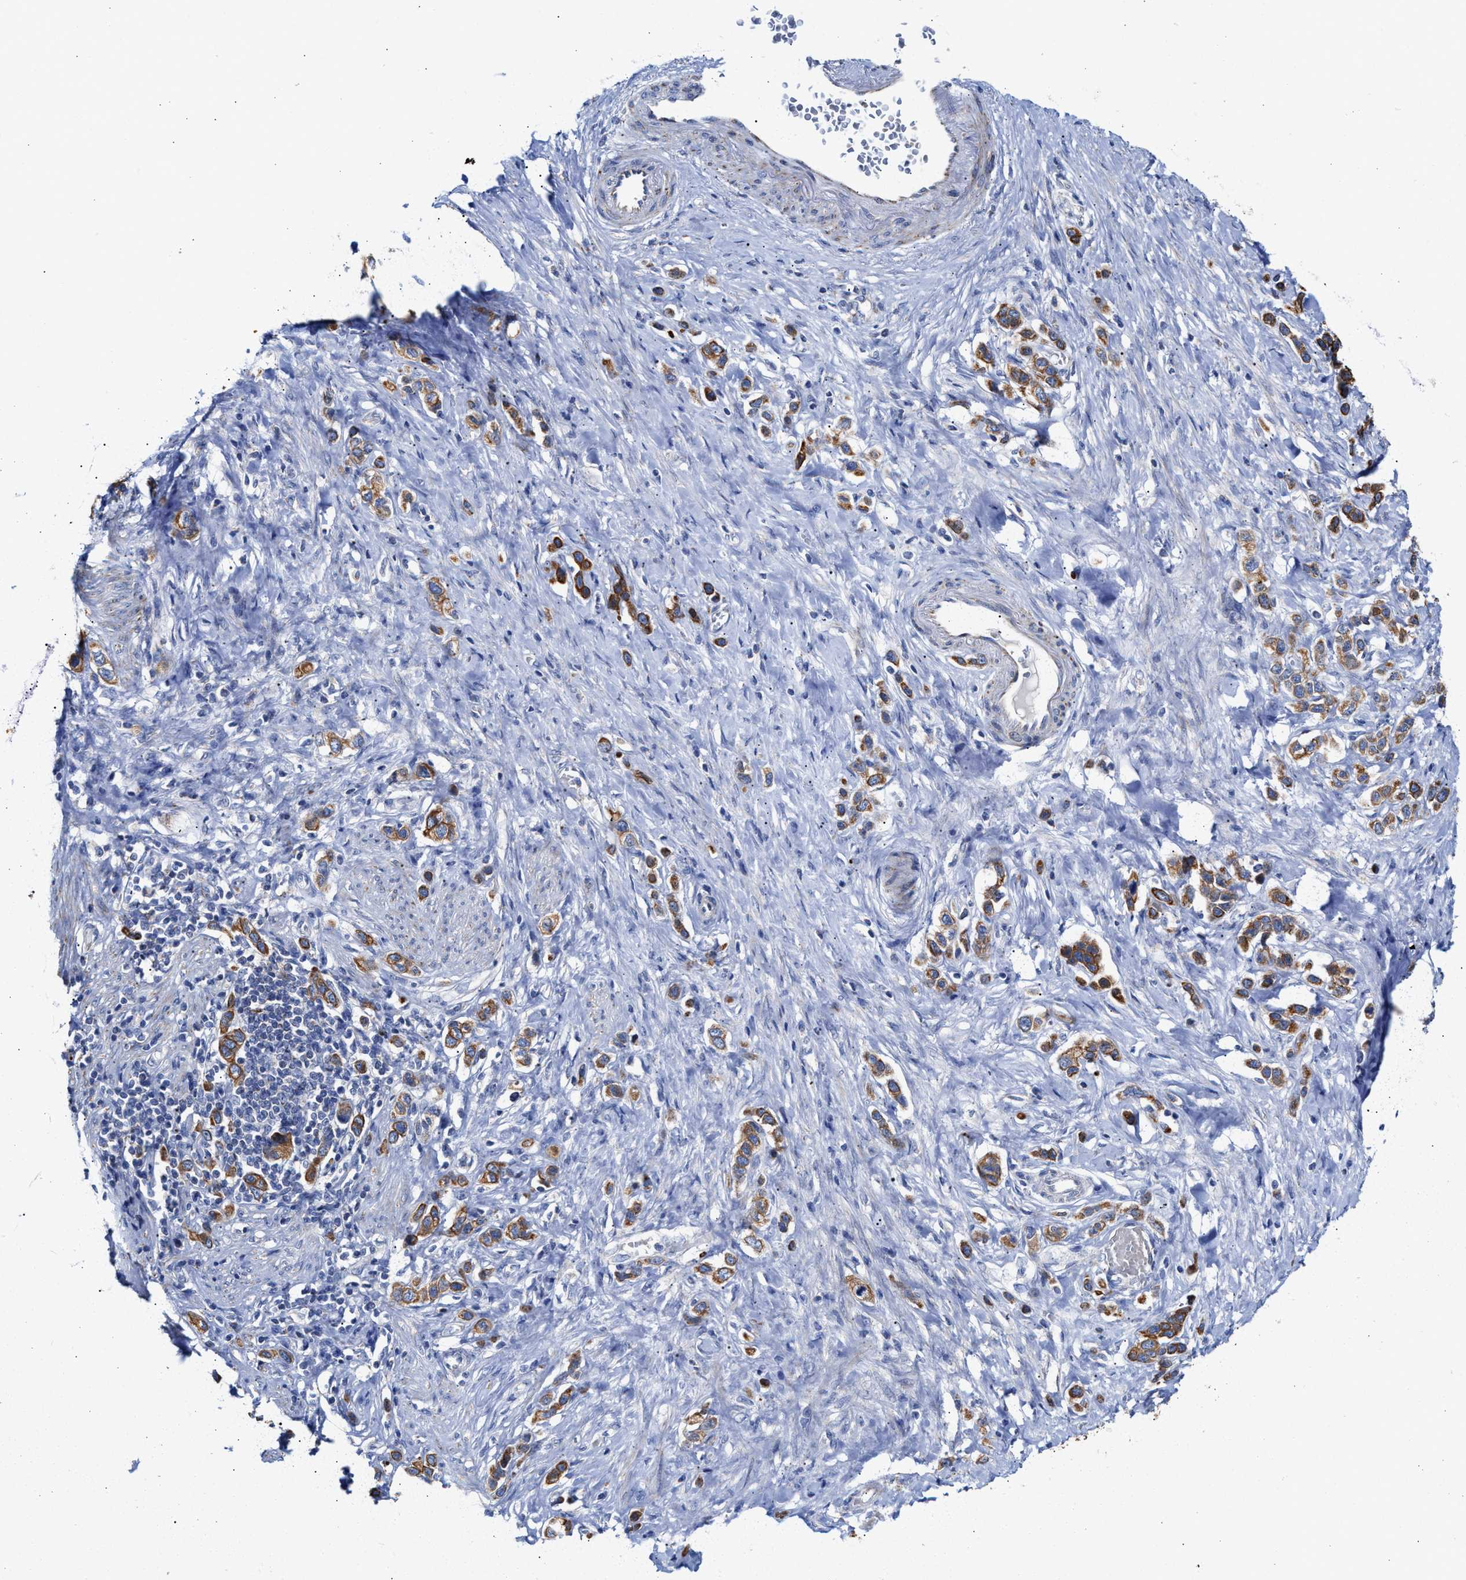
{"staining": {"intensity": "moderate", "quantity": ">75%", "location": "cytoplasmic/membranous"}, "tissue": "stomach cancer", "cell_type": "Tumor cells", "image_type": "cancer", "snomed": [{"axis": "morphology", "description": "Adenocarcinoma, NOS"}, {"axis": "topography", "description": "Stomach"}], "caption": "A brown stain highlights moderate cytoplasmic/membranous positivity of a protein in stomach adenocarcinoma tumor cells.", "gene": "JAG1", "patient": {"sex": "female", "age": 65}}